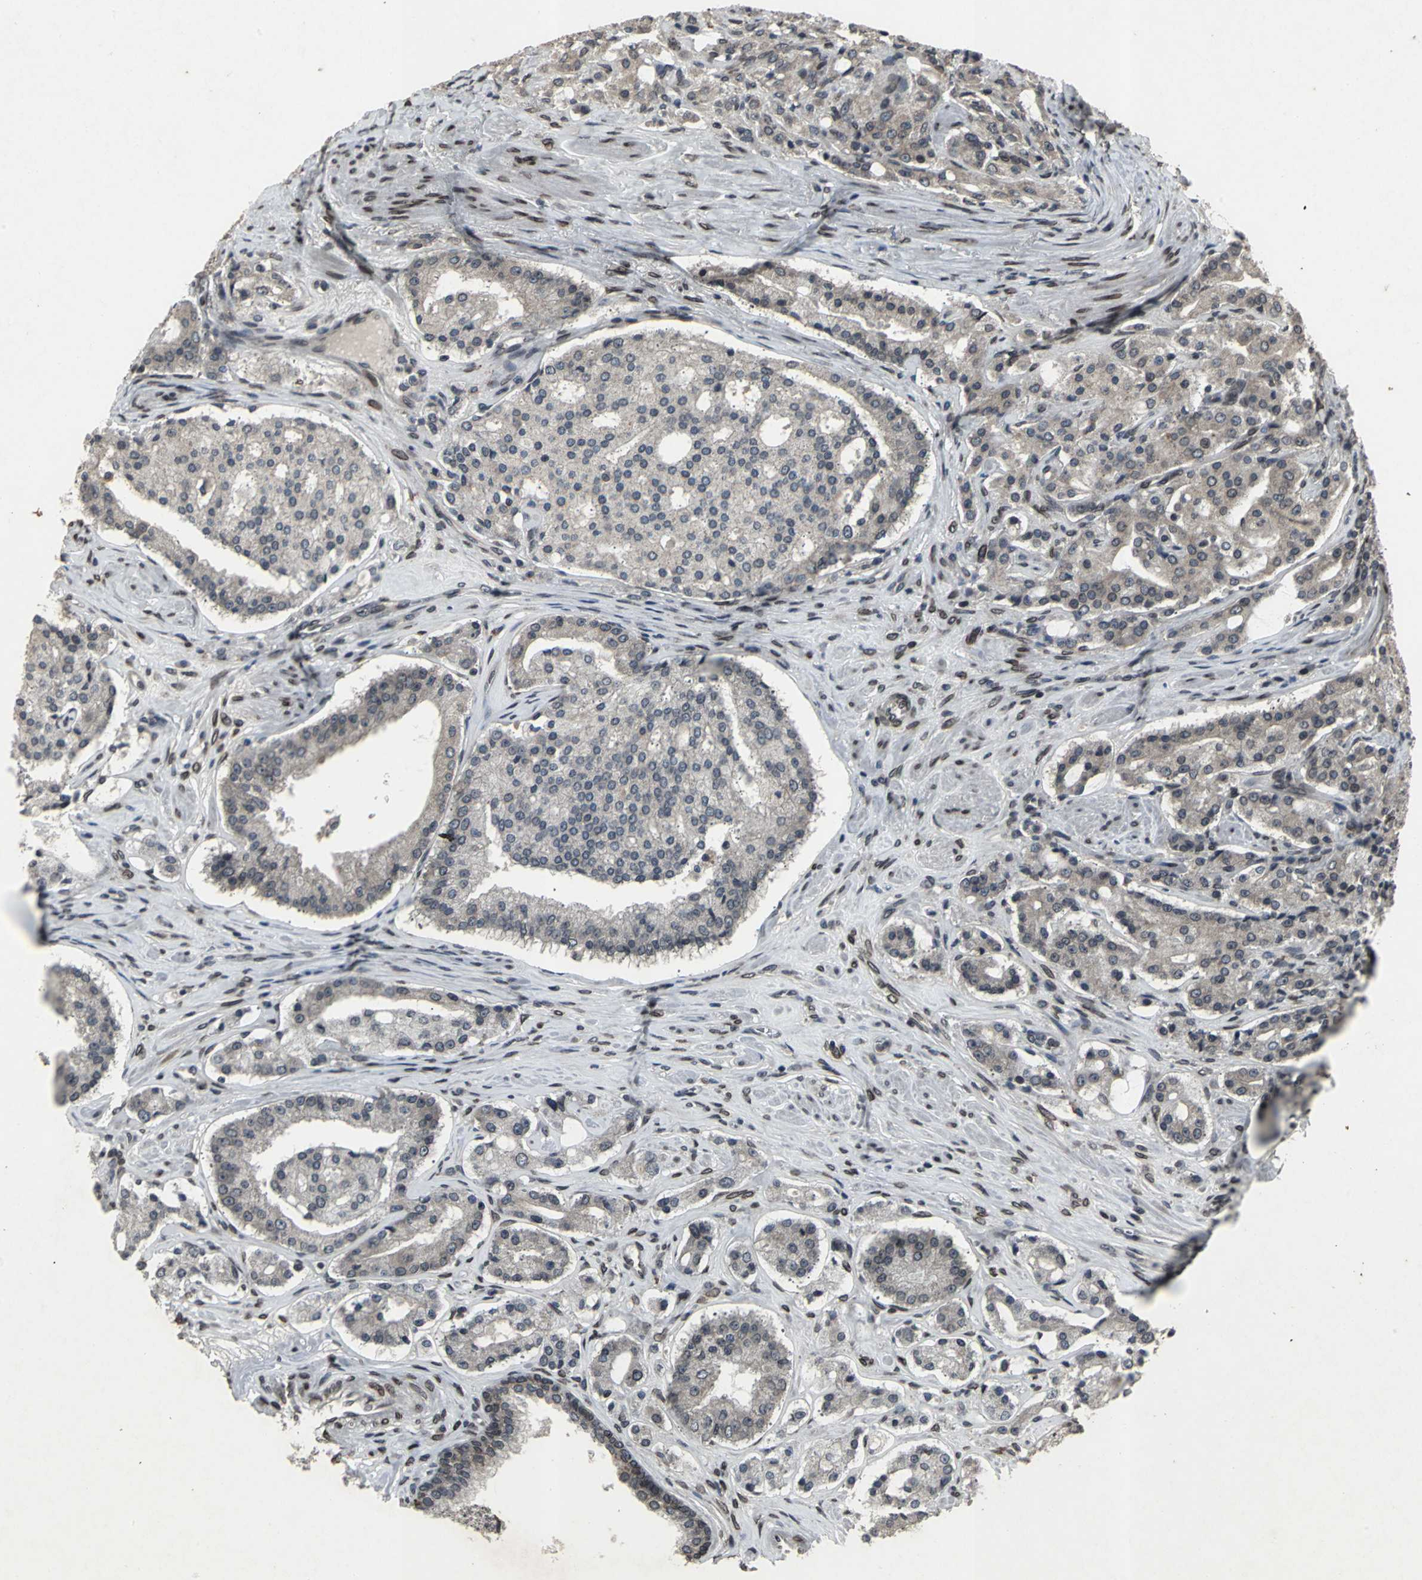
{"staining": {"intensity": "weak", "quantity": "<25%", "location": "cytoplasmic/membranous"}, "tissue": "prostate cancer", "cell_type": "Tumor cells", "image_type": "cancer", "snomed": [{"axis": "morphology", "description": "Adenocarcinoma, Medium grade"}, {"axis": "topography", "description": "Prostate"}], "caption": "The micrograph exhibits no significant positivity in tumor cells of prostate medium-grade adenocarcinoma.", "gene": "SH2B3", "patient": {"sex": "male", "age": 72}}